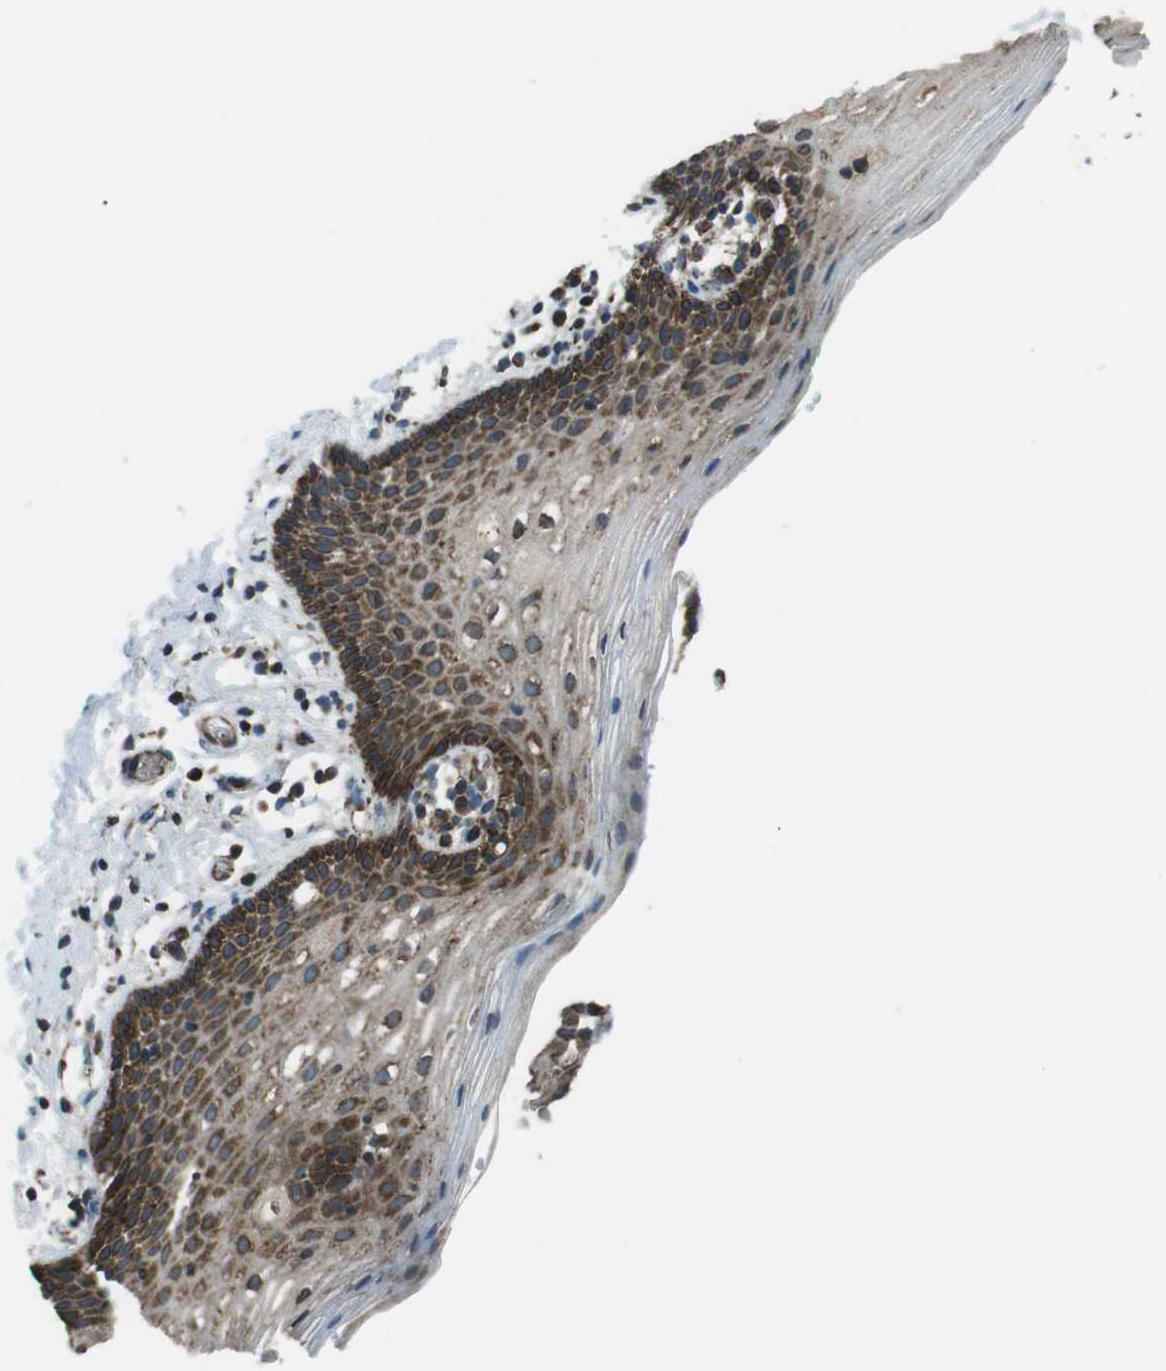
{"staining": {"intensity": "strong", "quantity": ">75%", "location": "cytoplasmic/membranous"}, "tissue": "vagina", "cell_type": "Squamous epithelial cells", "image_type": "normal", "snomed": [{"axis": "morphology", "description": "Normal tissue, NOS"}, {"axis": "topography", "description": "Vagina"}], "caption": "Immunohistochemical staining of normal human vagina exhibits >75% levels of strong cytoplasmic/membranous protein staining in about >75% of squamous epithelial cells. Nuclei are stained in blue.", "gene": "KTN1", "patient": {"sex": "female", "age": 55}}